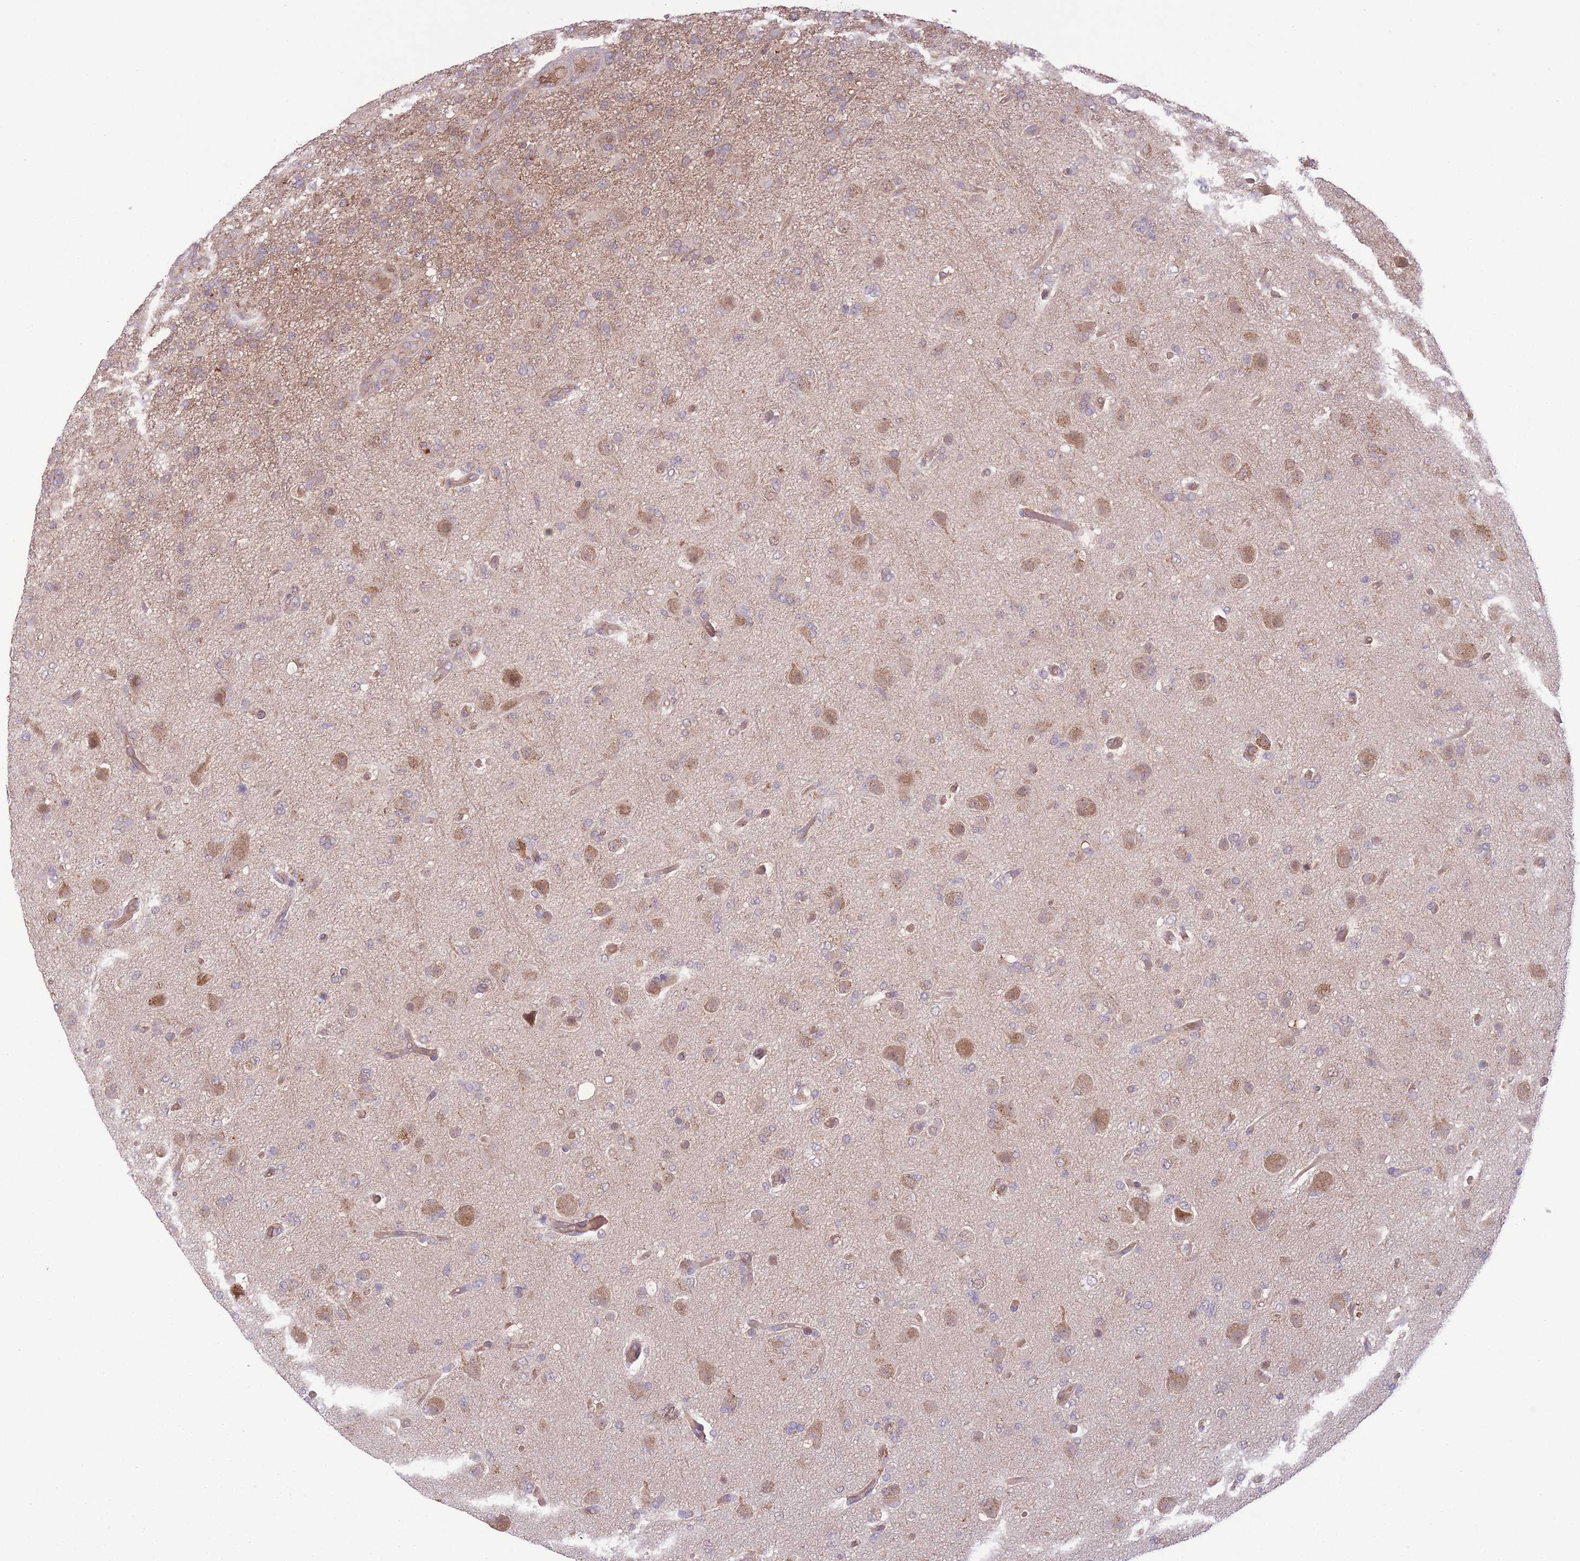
{"staining": {"intensity": "weak", "quantity": ">75%", "location": "cytoplasmic/membranous"}, "tissue": "glioma", "cell_type": "Tumor cells", "image_type": "cancer", "snomed": [{"axis": "morphology", "description": "Glioma, malignant, High grade"}, {"axis": "topography", "description": "Brain"}], "caption": "High-grade glioma (malignant) stained with a brown dye reveals weak cytoplasmic/membranous positive staining in approximately >75% of tumor cells.", "gene": "POLR3F", "patient": {"sex": "female", "age": 74}}